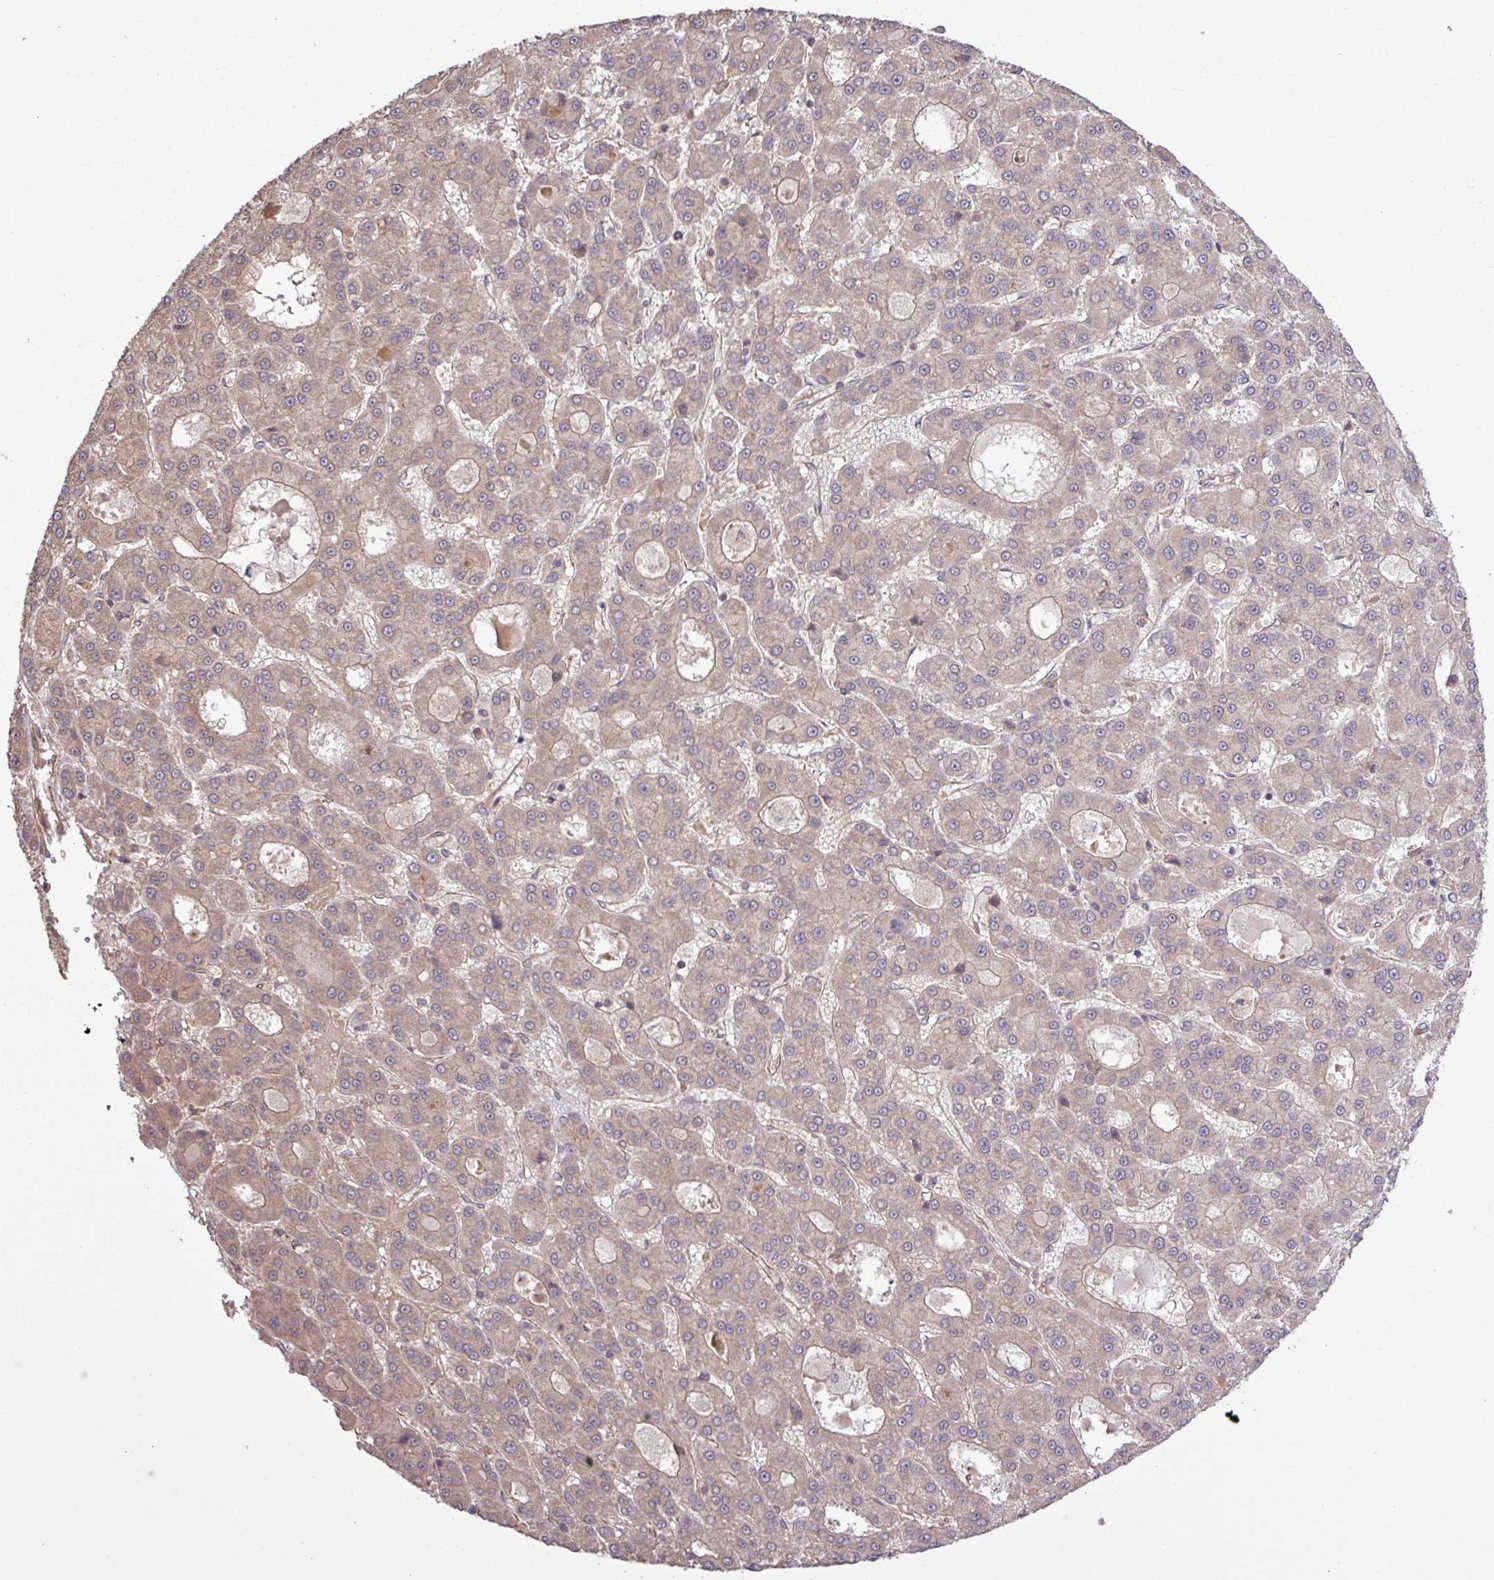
{"staining": {"intensity": "weak", "quantity": ">75%", "location": "cytoplasmic/membranous"}, "tissue": "liver cancer", "cell_type": "Tumor cells", "image_type": "cancer", "snomed": [{"axis": "morphology", "description": "Carcinoma, Hepatocellular, NOS"}, {"axis": "topography", "description": "Liver"}], "caption": "Liver cancer (hepatocellular carcinoma) stained for a protein (brown) displays weak cytoplasmic/membranous positive expression in about >75% of tumor cells.", "gene": "TRABD2A", "patient": {"sex": "male", "age": 70}}